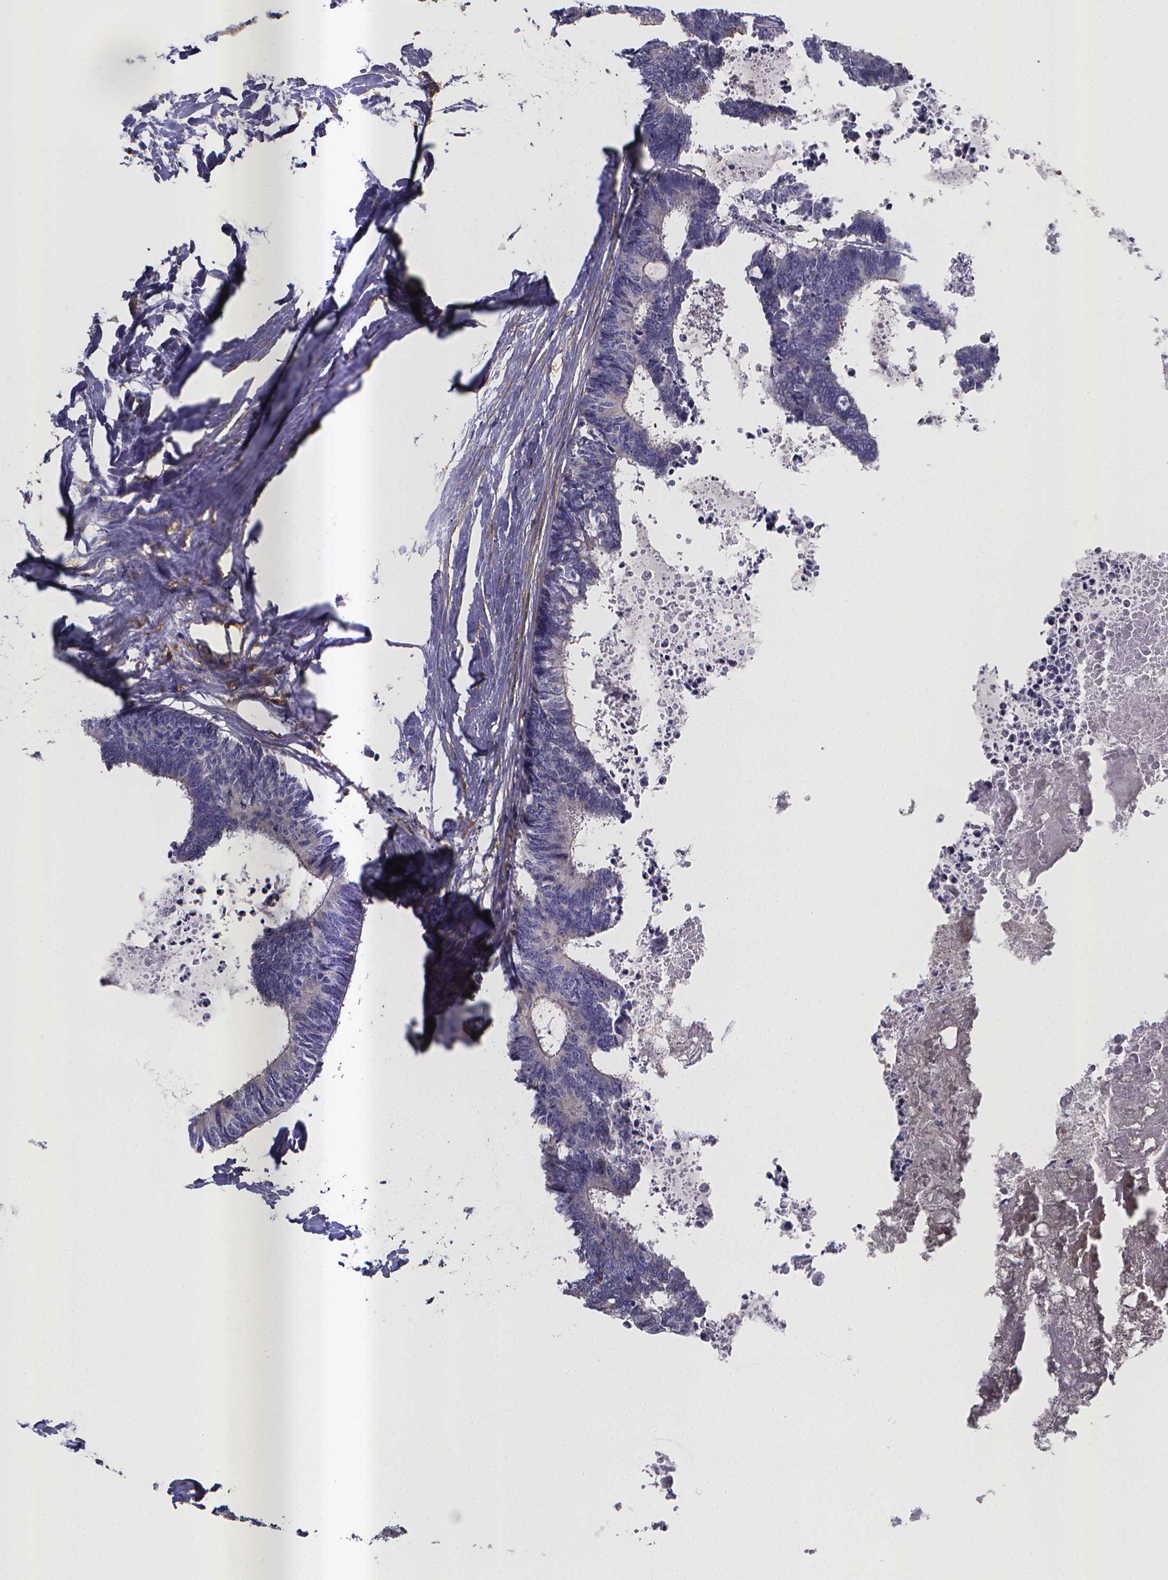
{"staining": {"intensity": "negative", "quantity": "none", "location": "none"}, "tissue": "colorectal cancer", "cell_type": "Tumor cells", "image_type": "cancer", "snomed": [{"axis": "morphology", "description": "Adenocarcinoma, NOS"}, {"axis": "topography", "description": "Colon"}, {"axis": "topography", "description": "Rectum"}], "caption": "This is a micrograph of immunohistochemistry staining of colorectal cancer (adenocarcinoma), which shows no staining in tumor cells.", "gene": "RERG", "patient": {"sex": "male", "age": 57}}